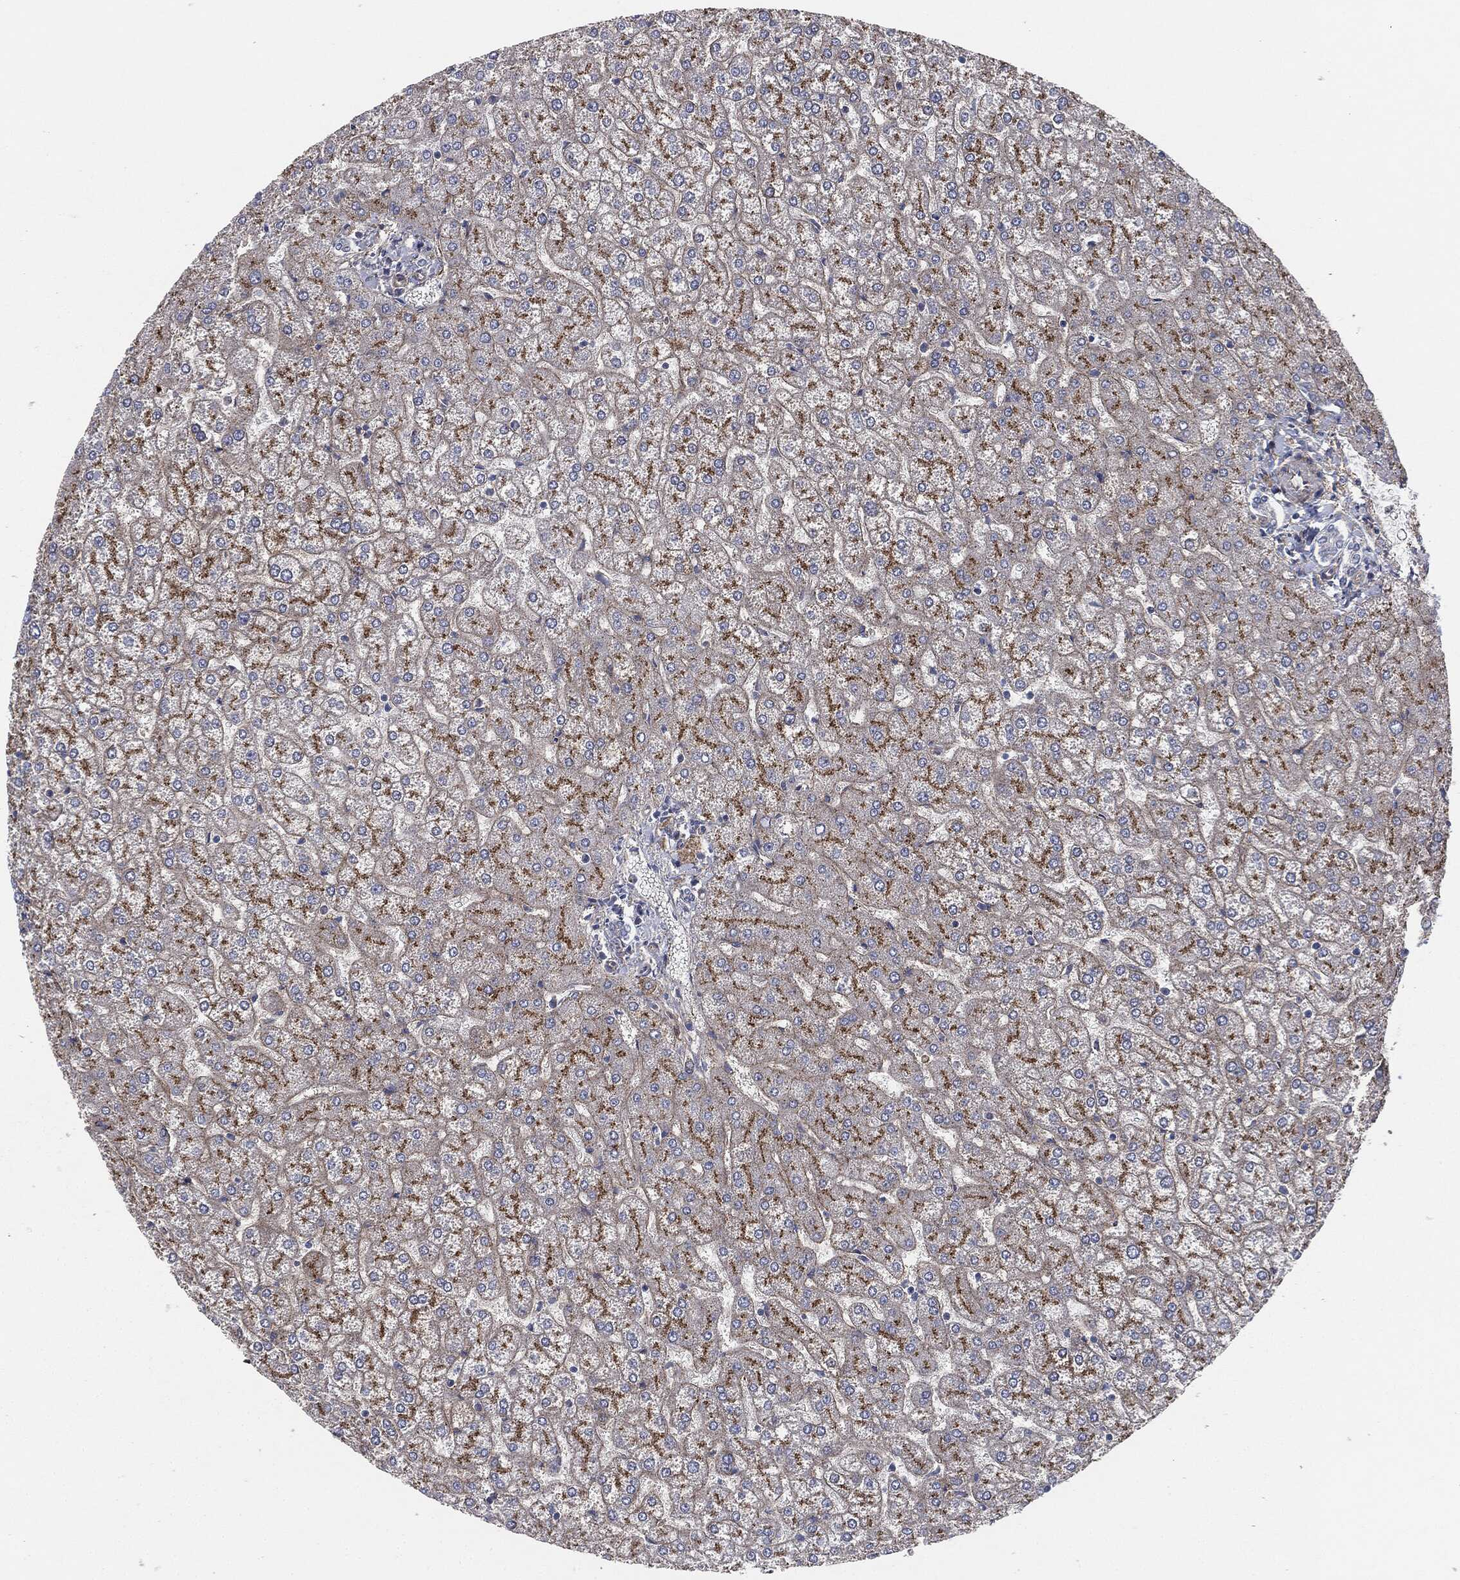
{"staining": {"intensity": "negative", "quantity": "none", "location": "none"}, "tissue": "liver", "cell_type": "Cholangiocytes", "image_type": "normal", "snomed": [{"axis": "morphology", "description": "Normal tissue, NOS"}, {"axis": "topography", "description": "Liver"}], "caption": "IHC histopathology image of benign human liver stained for a protein (brown), which exhibits no positivity in cholangiocytes.", "gene": "APOB", "patient": {"sex": "female", "age": 32}}